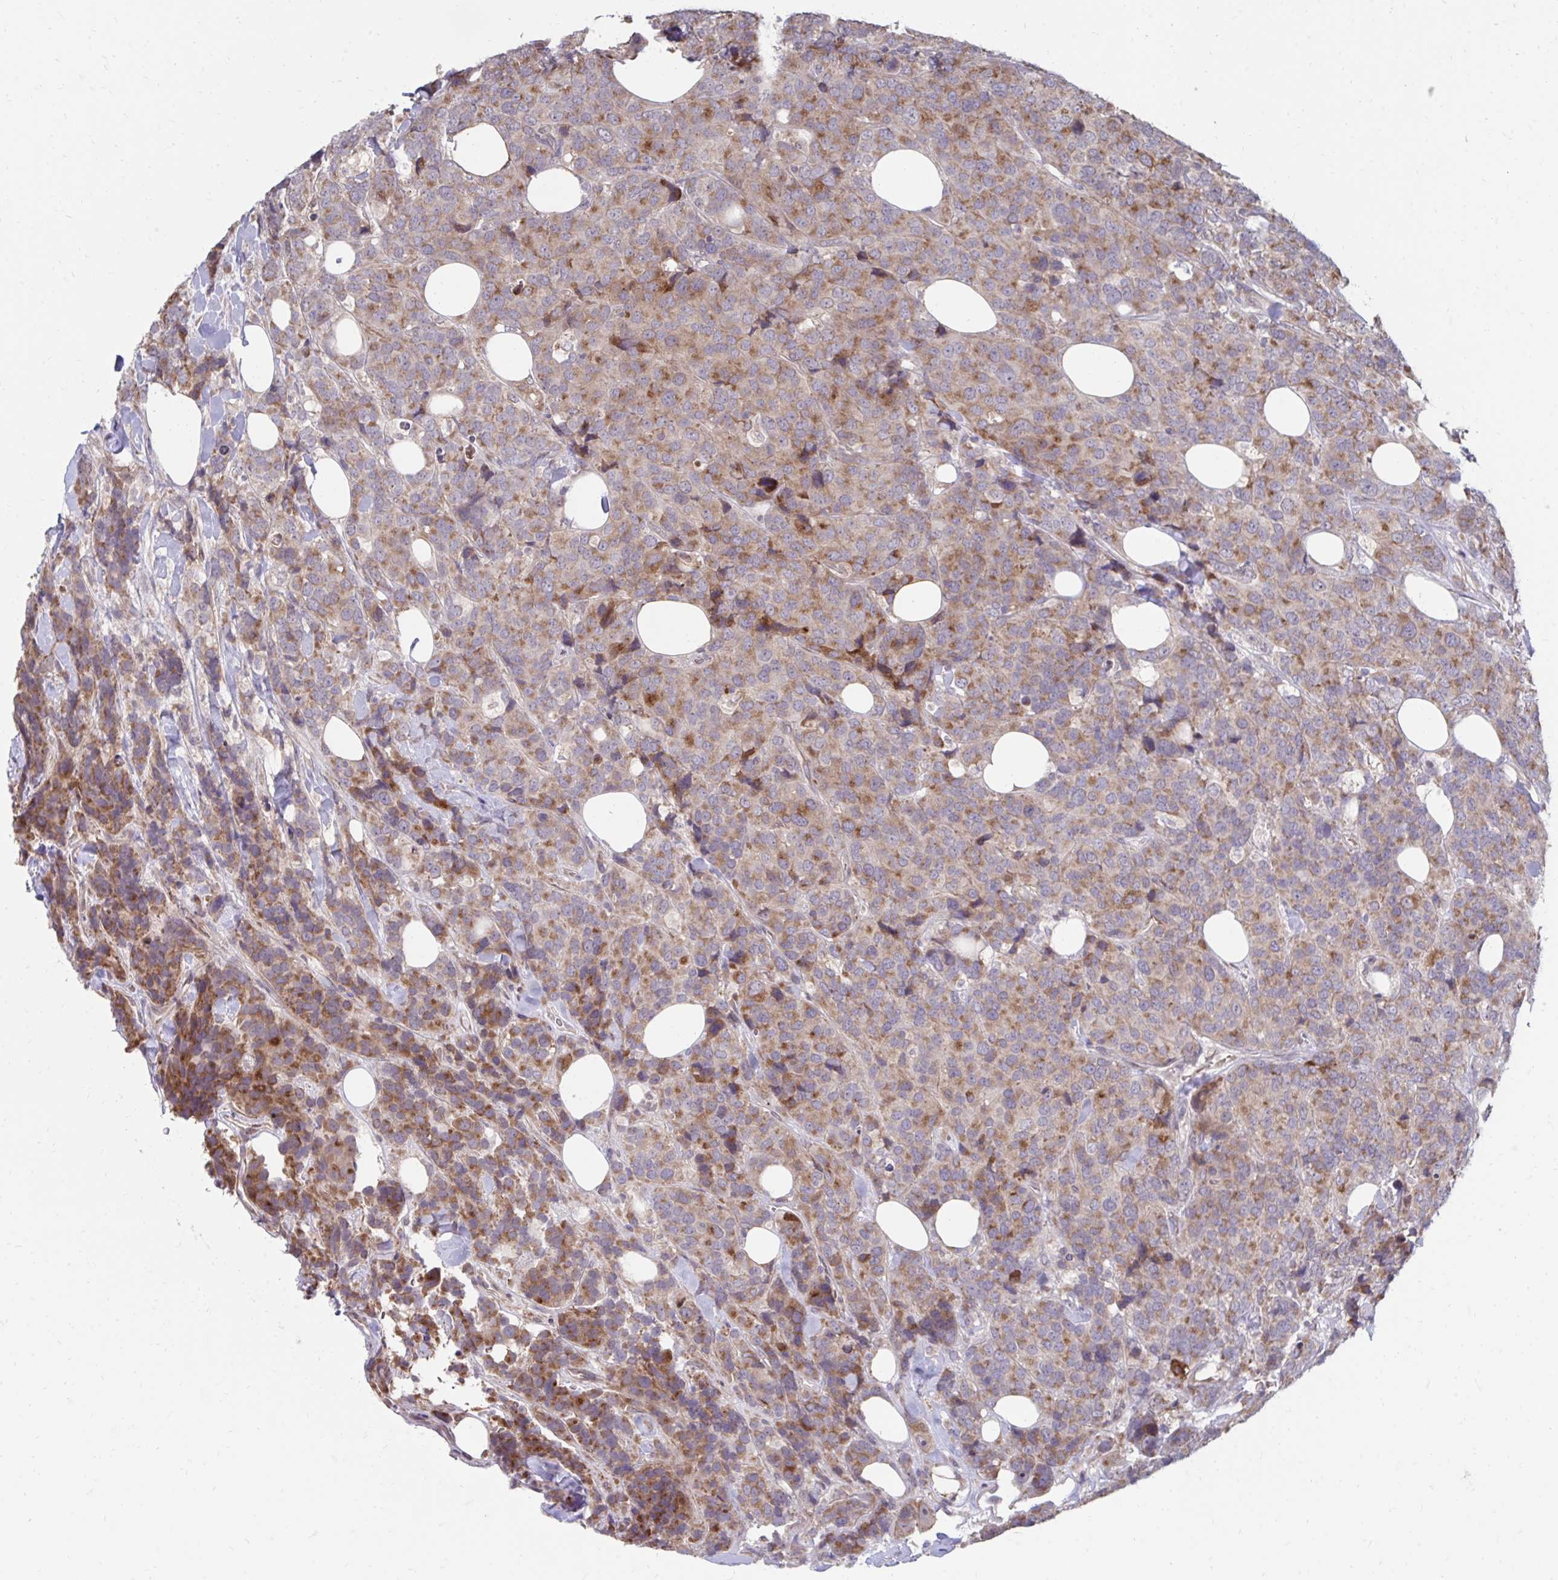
{"staining": {"intensity": "moderate", "quantity": ">75%", "location": "cytoplasmic/membranous"}, "tissue": "breast cancer", "cell_type": "Tumor cells", "image_type": "cancer", "snomed": [{"axis": "morphology", "description": "Lobular carcinoma"}, {"axis": "topography", "description": "Breast"}], "caption": "Lobular carcinoma (breast) stained with DAB (3,3'-diaminobenzidine) immunohistochemistry (IHC) shows medium levels of moderate cytoplasmic/membranous expression in approximately >75% of tumor cells. Nuclei are stained in blue.", "gene": "ITPR2", "patient": {"sex": "female", "age": 59}}